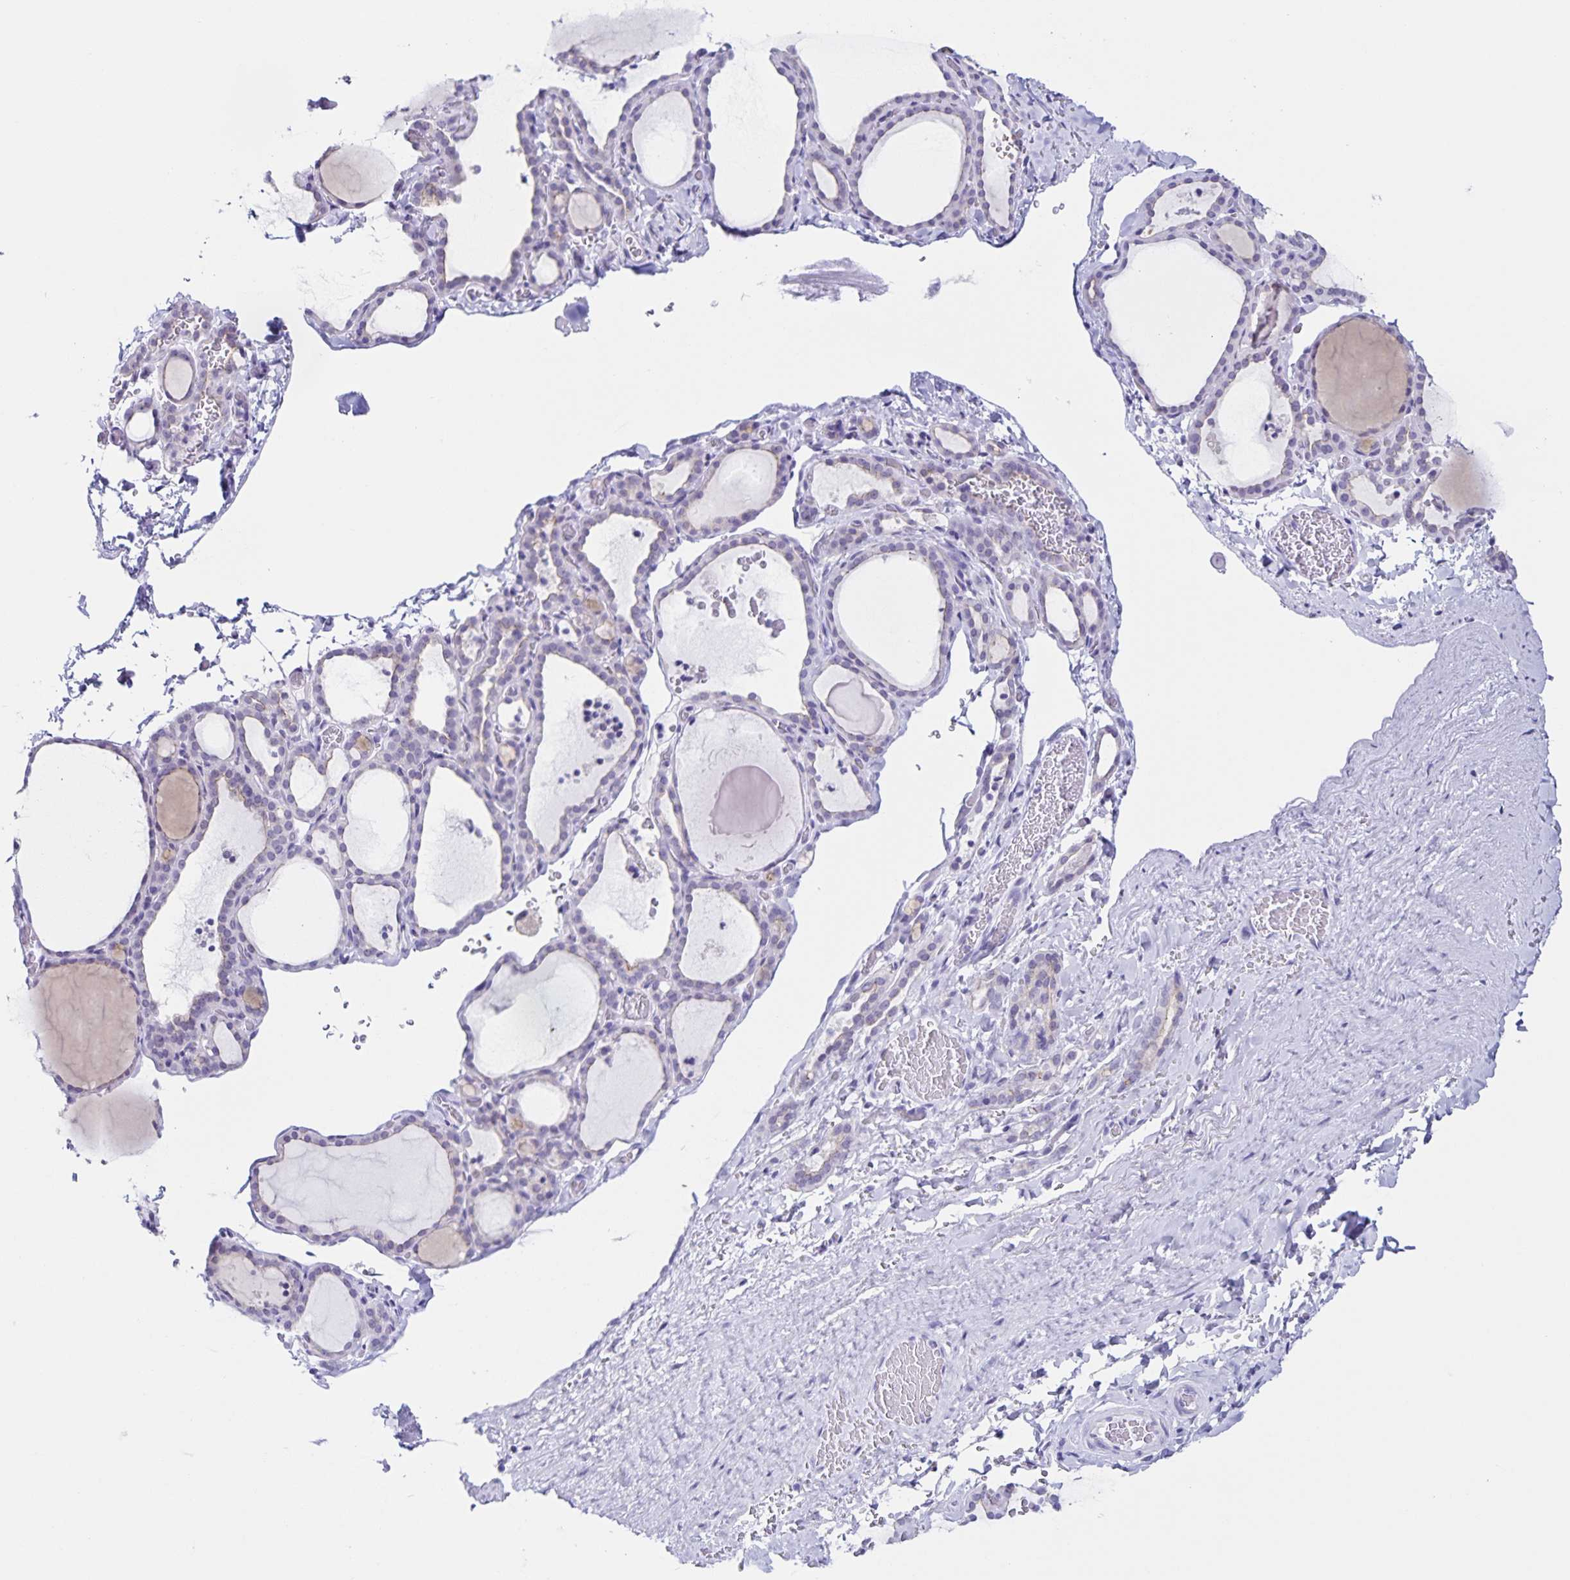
{"staining": {"intensity": "negative", "quantity": "none", "location": "none"}, "tissue": "thyroid gland", "cell_type": "Glandular cells", "image_type": "normal", "snomed": [{"axis": "morphology", "description": "Normal tissue, NOS"}, {"axis": "topography", "description": "Thyroid gland"}], "caption": "Immunohistochemical staining of benign human thyroid gland demonstrates no significant staining in glandular cells. (DAB (3,3'-diaminobenzidine) IHC, high magnification).", "gene": "FAM170A", "patient": {"sex": "female", "age": 22}}